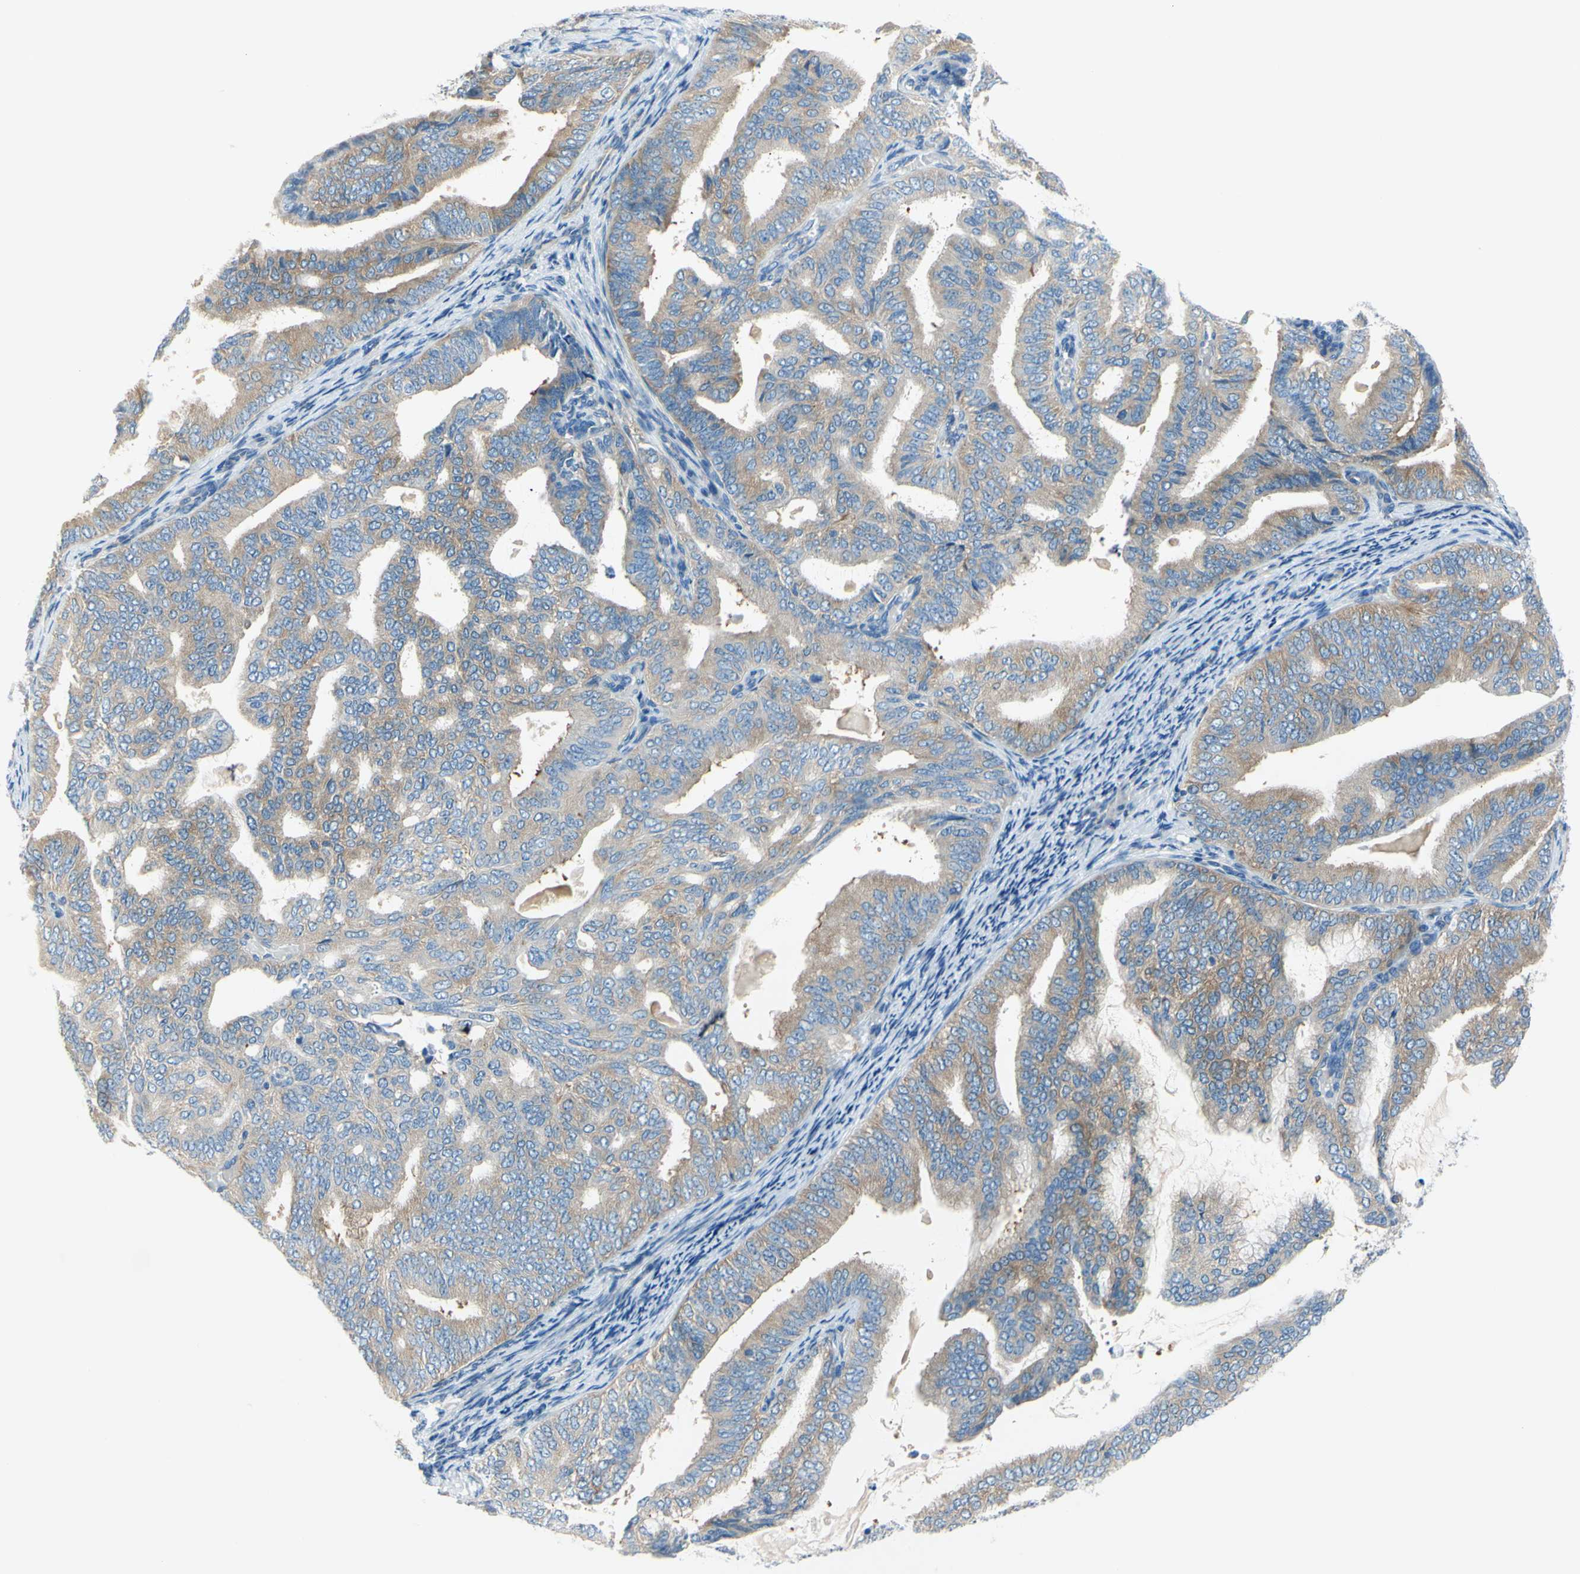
{"staining": {"intensity": "weak", "quantity": ">75%", "location": "cytoplasmic/membranous"}, "tissue": "endometrial cancer", "cell_type": "Tumor cells", "image_type": "cancer", "snomed": [{"axis": "morphology", "description": "Adenocarcinoma, NOS"}, {"axis": "topography", "description": "Endometrium"}], "caption": "A brown stain shows weak cytoplasmic/membranous staining of a protein in human adenocarcinoma (endometrial) tumor cells.", "gene": "FRMD4B", "patient": {"sex": "female", "age": 58}}